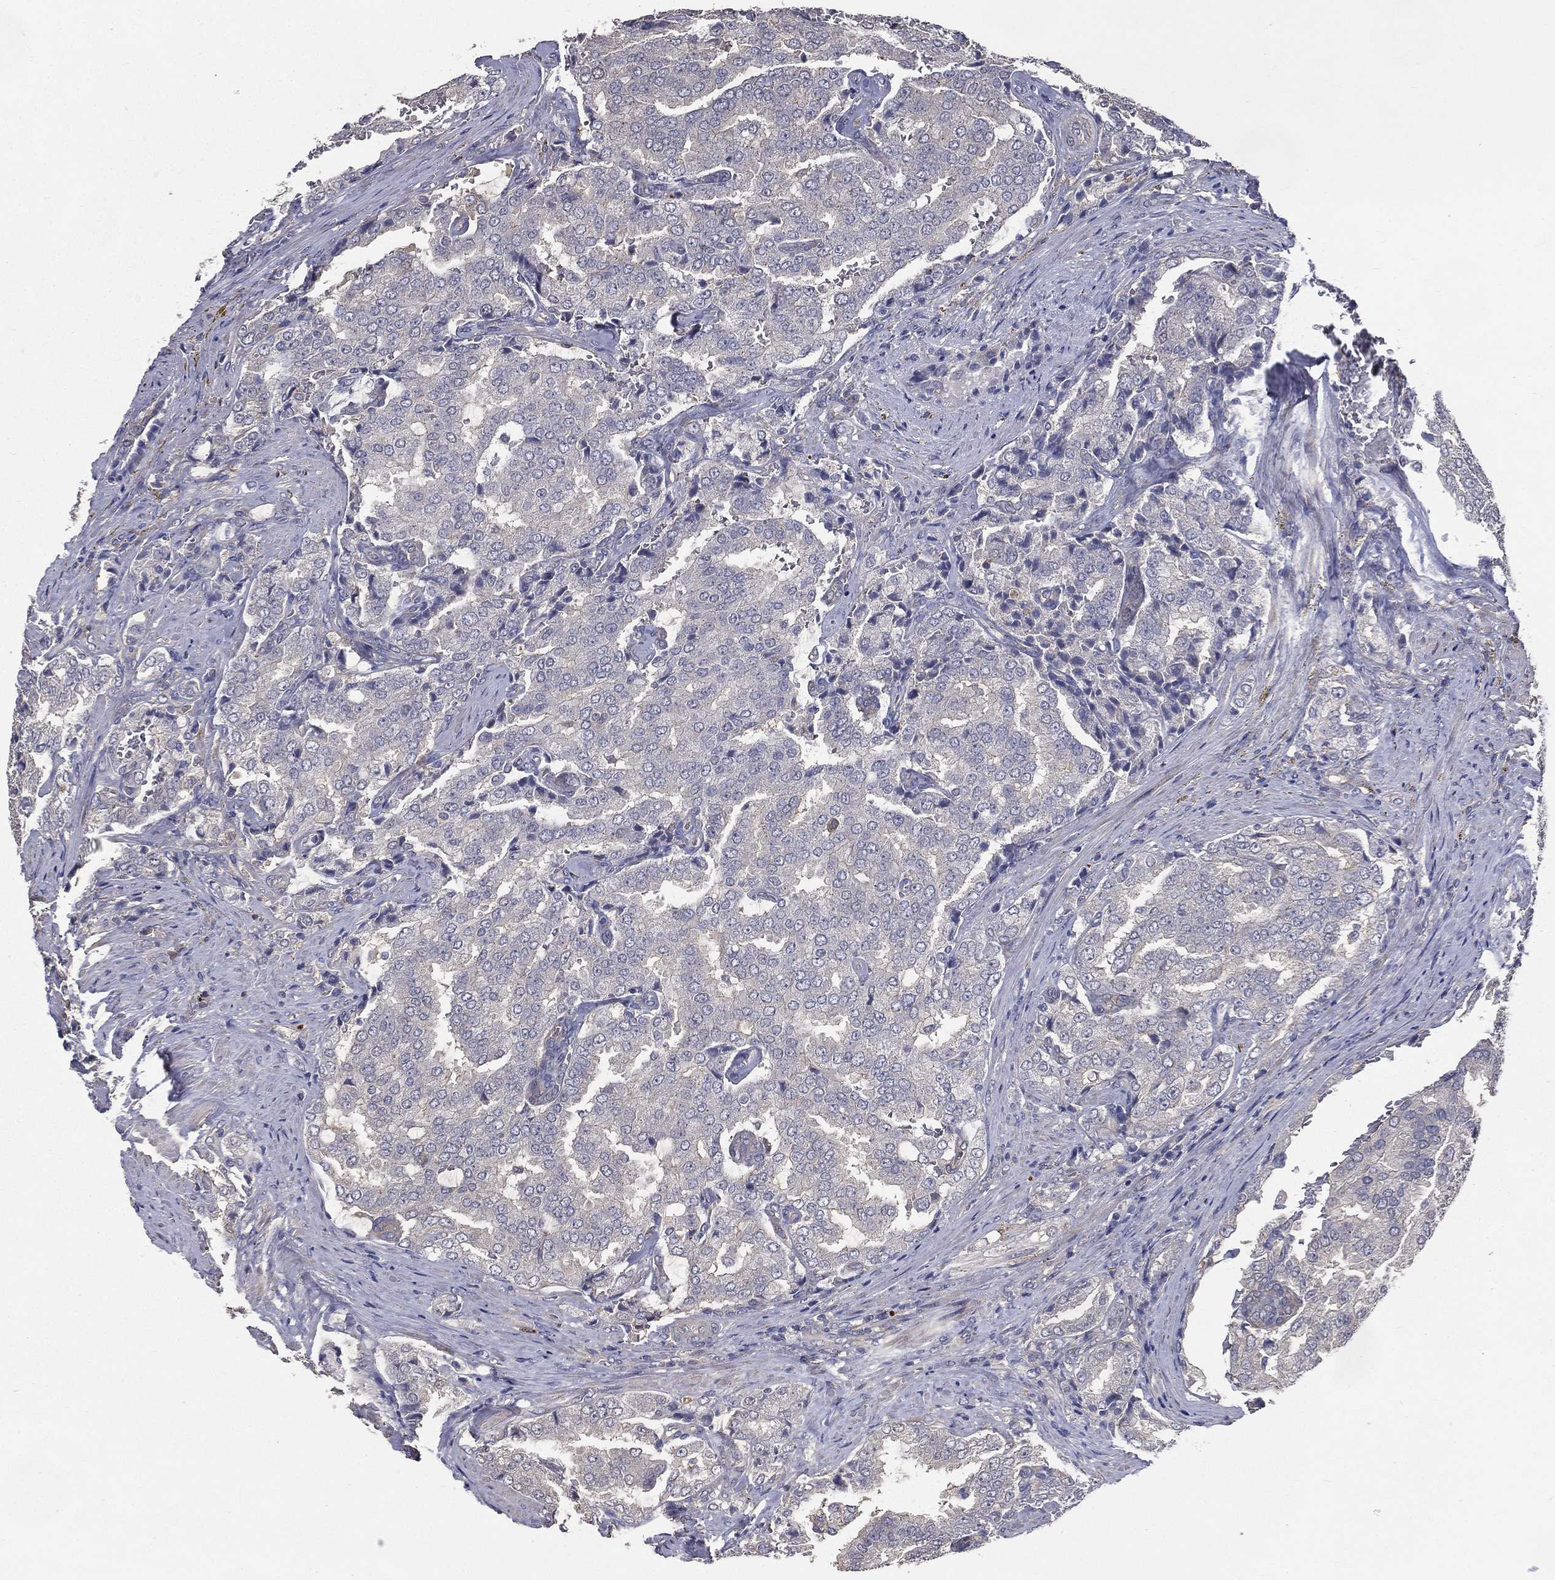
{"staining": {"intensity": "negative", "quantity": "none", "location": "none"}, "tissue": "prostate cancer", "cell_type": "Tumor cells", "image_type": "cancer", "snomed": [{"axis": "morphology", "description": "Adenocarcinoma, NOS"}, {"axis": "topography", "description": "Prostate"}], "caption": "This image is of prostate cancer (adenocarcinoma) stained with immunohistochemistry to label a protein in brown with the nuclei are counter-stained blue. There is no staining in tumor cells.", "gene": "SERPINB2", "patient": {"sex": "male", "age": 65}}